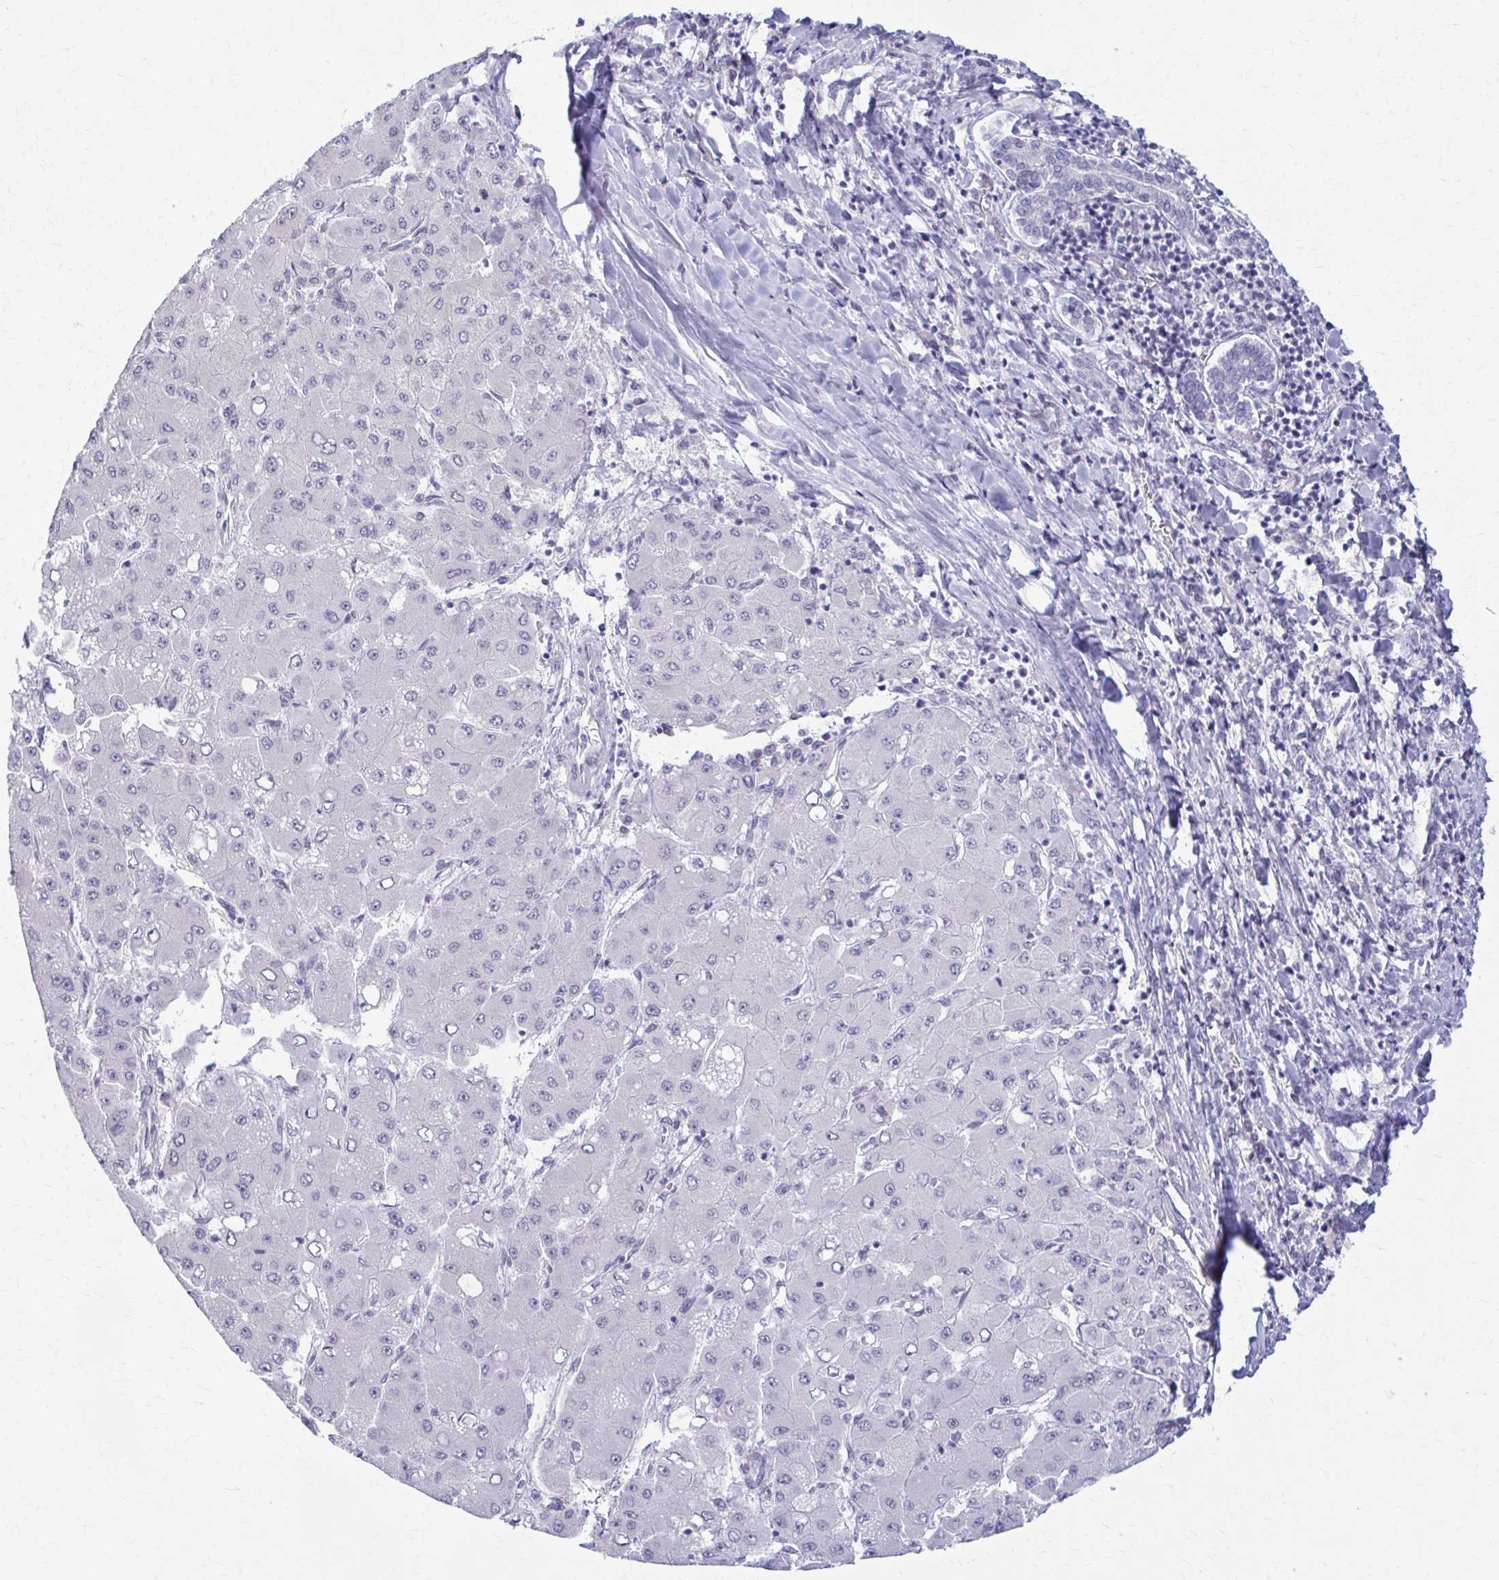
{"staining": {"intensity": "negative", "quantity": "none", "location": "none"}, "tissue": "liver cancer", "cell_type": "Tumor cells", "image_type": "cancer", "snomed": [{"axis": "morphology", "description": "Carcinoma, Hepatocellular, NOS"}, {"axis": "topography", "description": "Liver"}], "caption": "Tumor cells are negative for protein expression in human liver cancer (hepatocellular carcinoma). The staining is performed using DAB brown chromogen with nuclei counter-stained in using hematoxylin.", "gene": "PRKRA", "patient": {"sex": "male", "age": 40}}